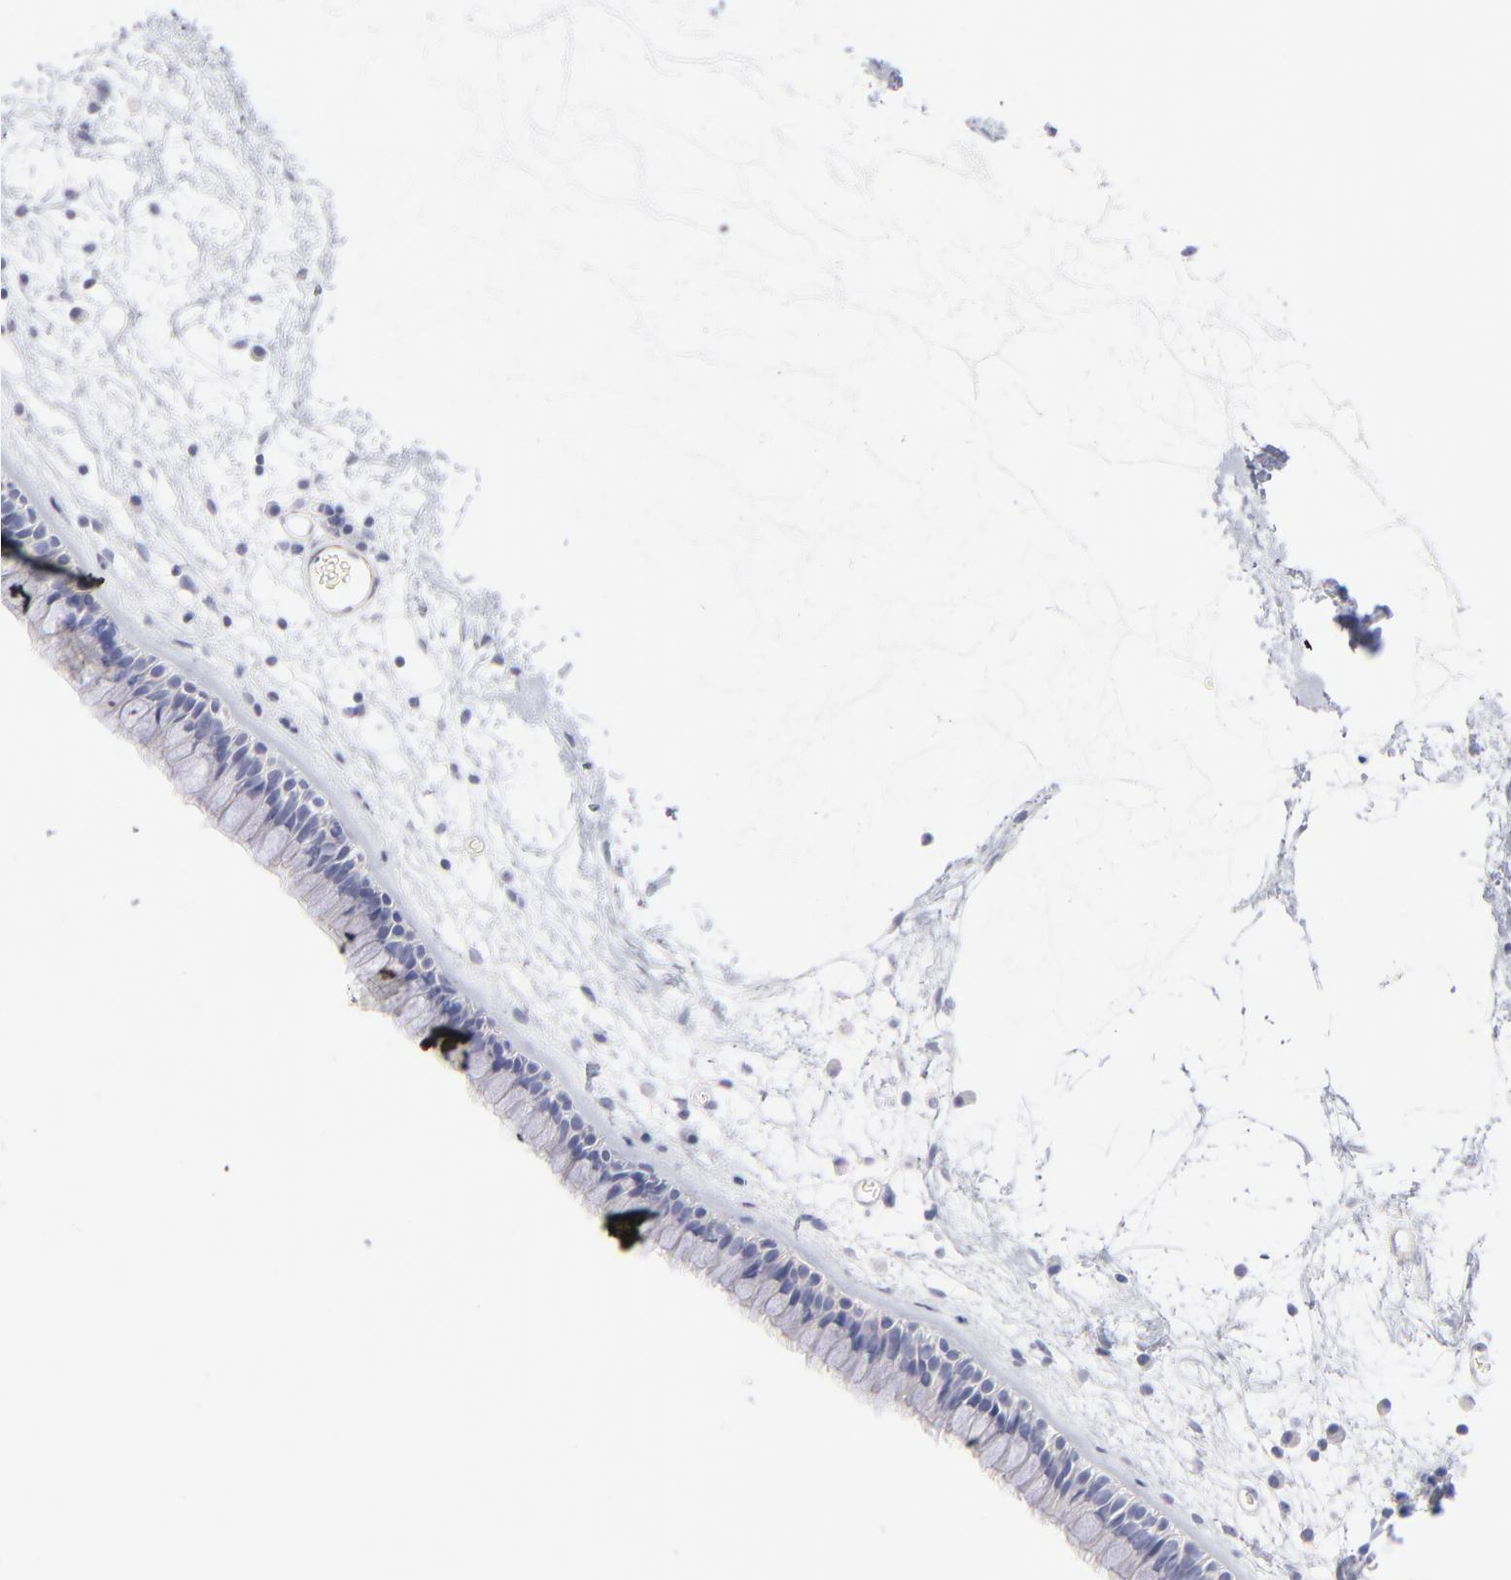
{"staining": {"intensity": "negative", "quantity": "none", "location": "none"}, "tissue": "nasopharynx", "cell_type": "Respiratory epithelial cells", "image_type": "normal", "snomed": [{"axis": "morphology", "description": "Normal tissue, NOS"}, {"axis": "morphology", "description": "Inflammation, NOS"}, {"axis": "topography", "description": "Nasopharynx"}], "caption": "A high-resolution image shows IHC staining of benign nasopharynx, which reveals no significant positivity in respiratory epithelial cells. (DAB (3,3'-diaminobenzidine) immunohistochemistry (IHC), high magnification).", "gene": "ACTA2", "patient": {"sex": "male", "age": 48}}